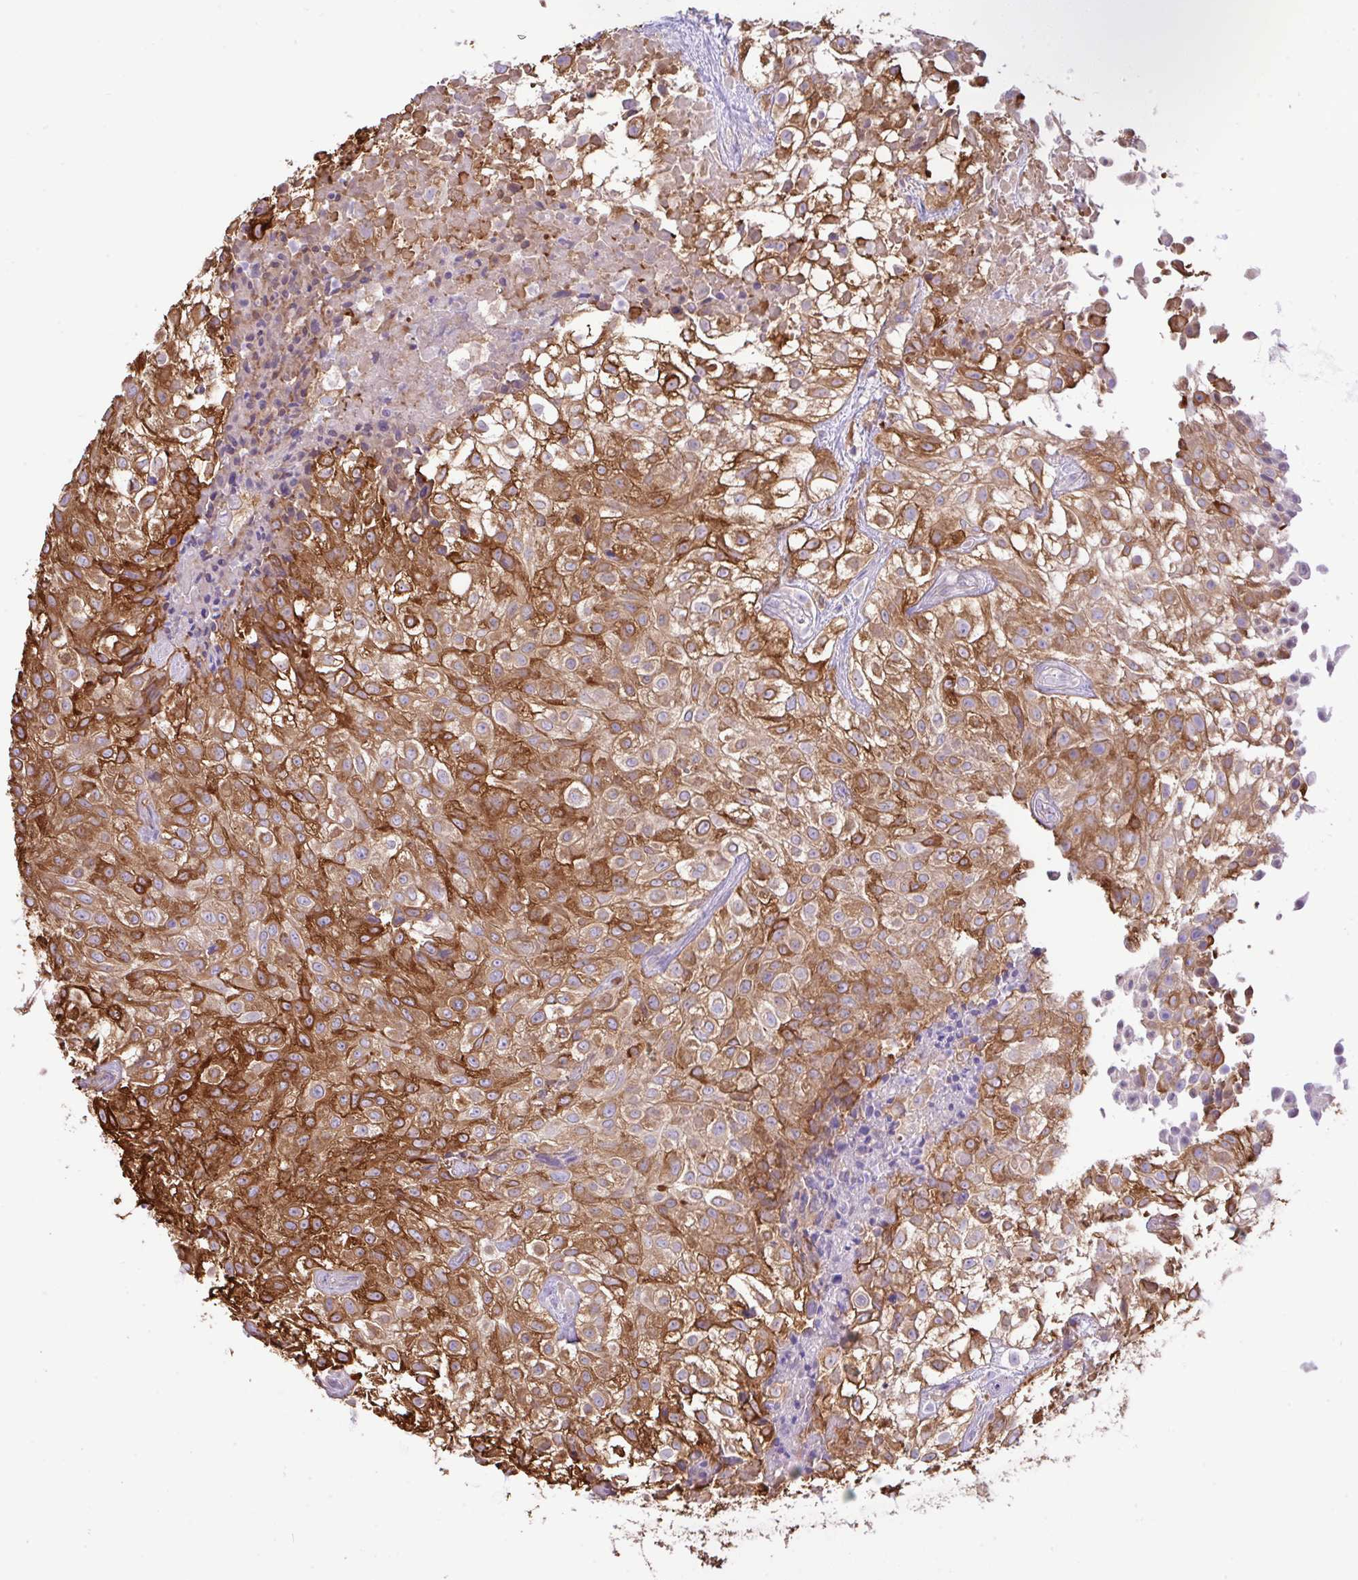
{"staining": {"intensity": "strong", "quantity": ">75%", "location": "cytoplasmic/membranous"}, "tissue": "urothelial cancer", "cell_type": "Tumor cells", "image_type": "cancer", "snomed": [{"axis": "morphology", "description": "Urothelial carcinoma, High grade"}, {"axis": "topography", "description": "Urinary bladder"}], "caption": "The histopathology image displays immunohistochemical staining of high-grade urothelial carcinoma. There is strong cytoplasmic/membranous positivity is appreciated in approximately >75% of tumor cells.", "gene": "EEF1A2", "patient": {"sex": "male", "age": 56}}